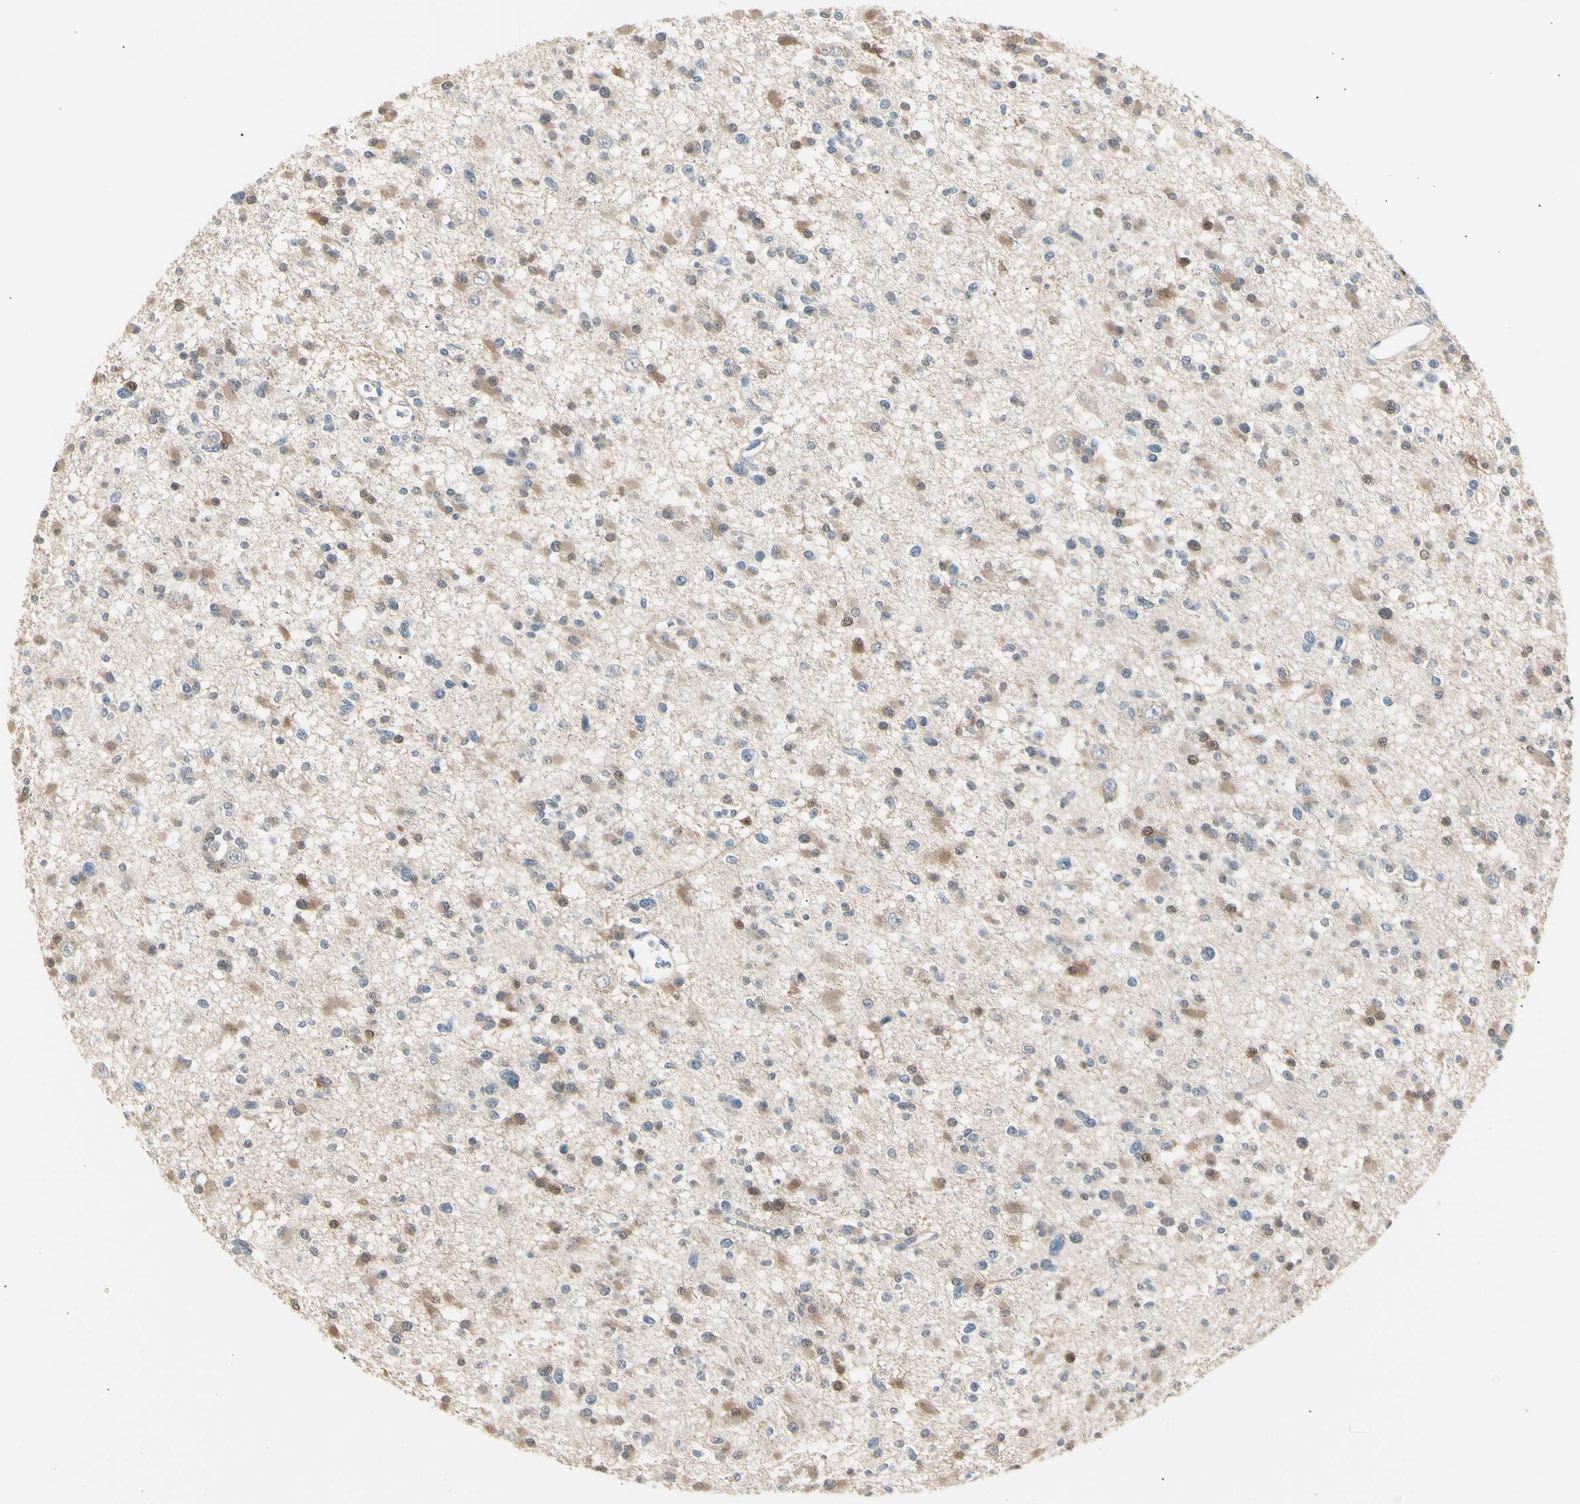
{"staining": {"intensity": "weak", "quantity": "25%-75%", "location": "cytoplasmic/membranous"}, "tissue": "glioma", "cell_type": "Tumor cells", "image_type": "cancer", "snomed": [{"axis": "morphology", "description": "Glioma, malignant, Low grade"}, {"axis": "topography", "description": "Brain"}], "caption": "The immunohistochemical stain highlights weak cytoplasmic/membranous positivity in tumor cells of glioma tissue. (DAB (3,3'-diaminobenzidine) IHC with brightfield microscopy, high magnification).", "gene": "LHPP", "patient": {"sex": "female", "age": 22}}